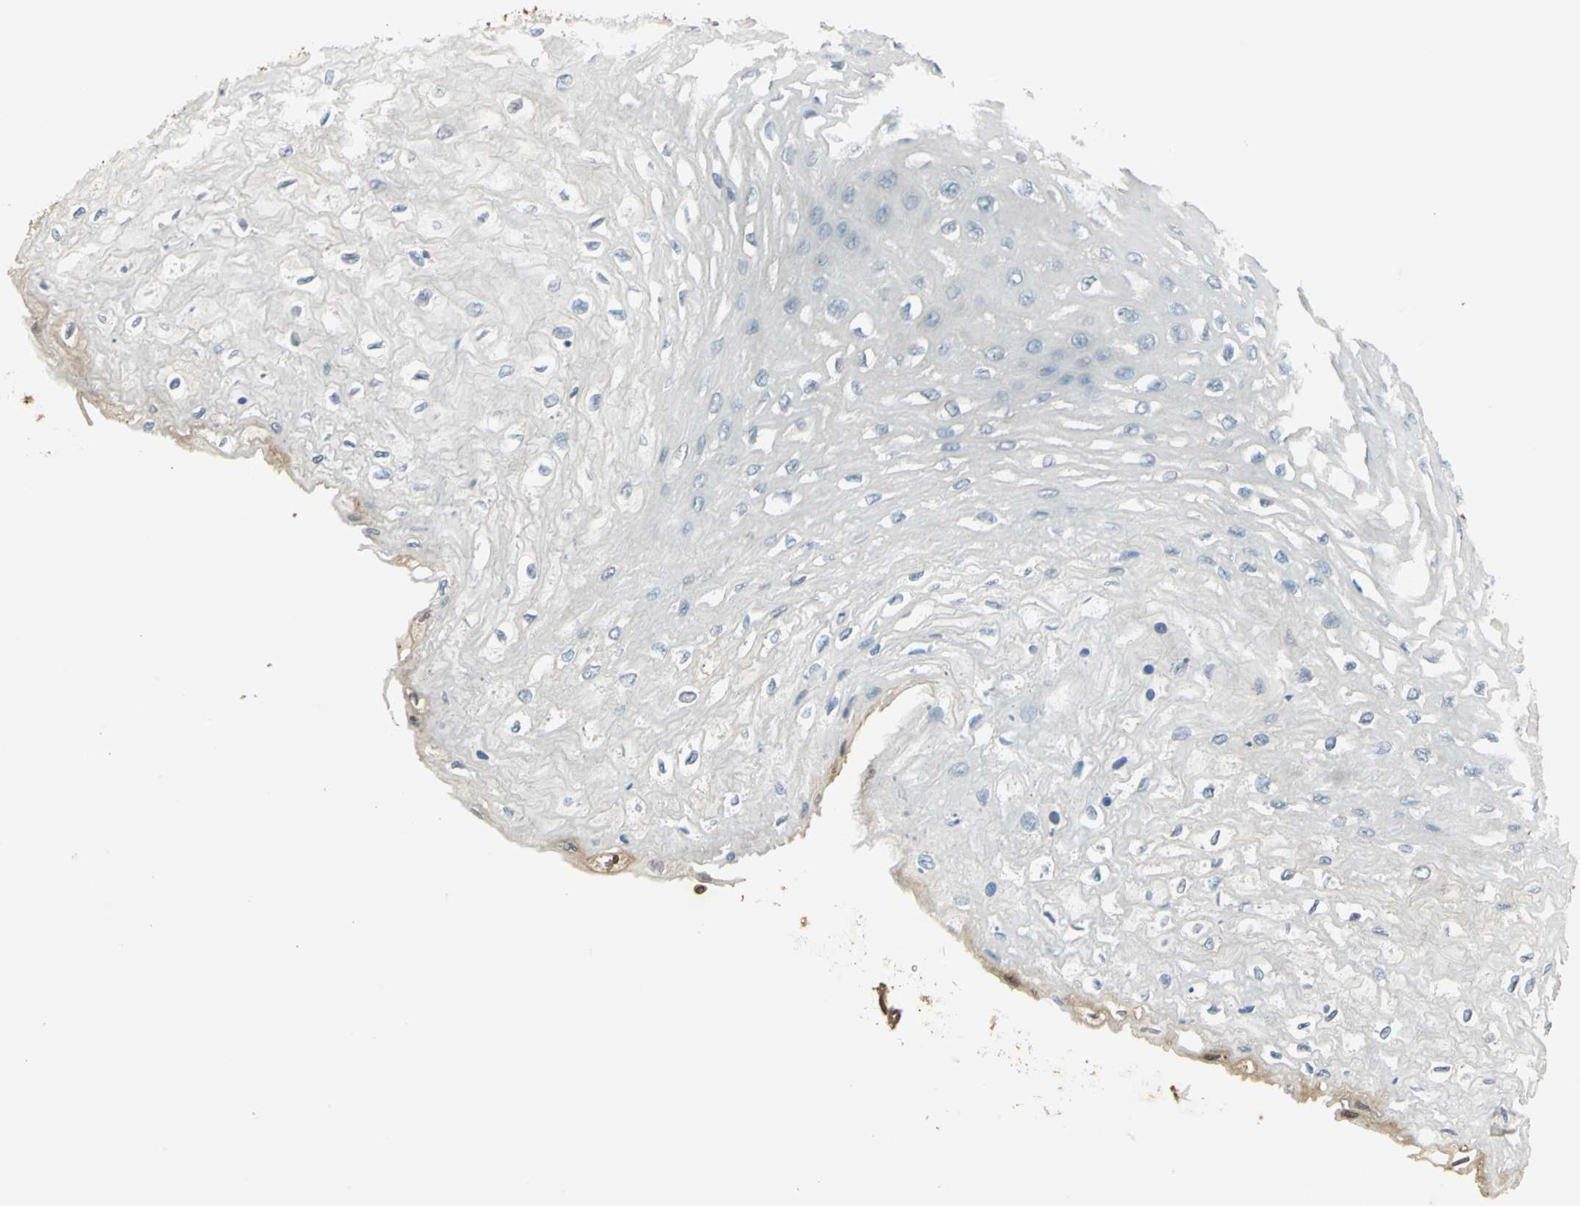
{"staining": {"intensity": "moderate", "quantity": "<25%", "location": "cytoplasmic/membranous"}, "tissue": "esophagus", "cell_type": "Squamous epithelial cells", "image_type": "normal", "snomed": [{"axis": "morphology", "description": "Normal tissue, NOS"}, {"axis": "topography", "description": "Esophagus"}], "caption": "IHC photomicrograph of normal esophagus: esophagus stained using immunohistochemistry (IHC) displays low levels of moderate protein expression localized specifically in the cytoplasmic/membranous of squamous epithelial cells, appearing as a cytoplasmic/membranous brown color.", "gene": "DDAH1", "patient": {"sex": "female", "age": 72}}